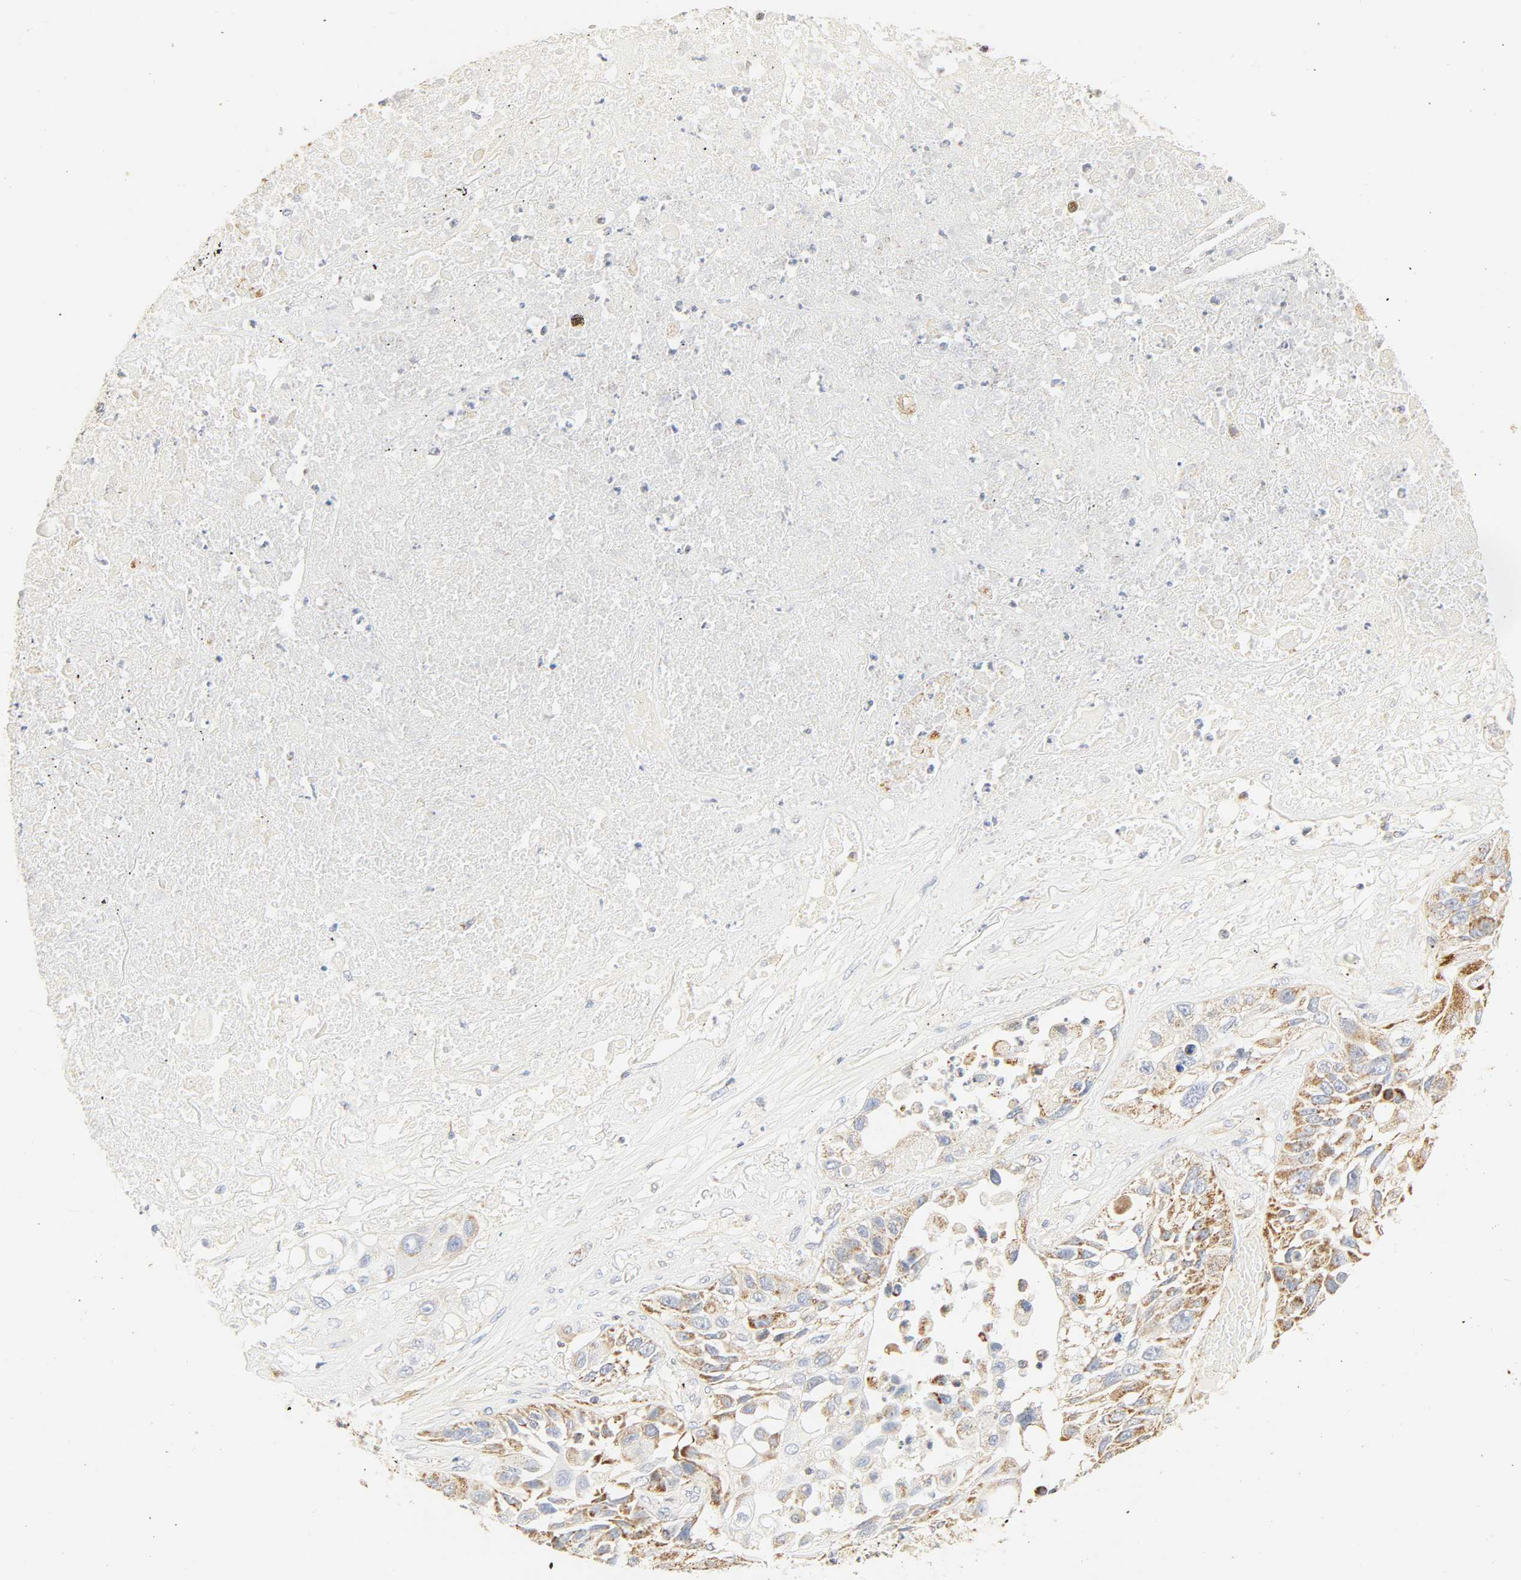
{"staining": {"intensity": "moderate", "quantity": "25%-75%", "location": "cytoplasmic/membranous"}, "tissue": "lung cancer", "cell_type": "Tumor cells", "image_type": "cancer", "snomed": [{"axis": "morphology", "description": "Squamous cell carcinoma, NOS"}, {"axis": "topography", "description": "Lung"}], "caption": "Lung cancer stained with immunohistochemistry displays moderate cytoplasmic/membranous expression in about 25%-75% of tumor cells.", "gene": "ACAT1", "patient": {"sex": "male", "age": 71}}